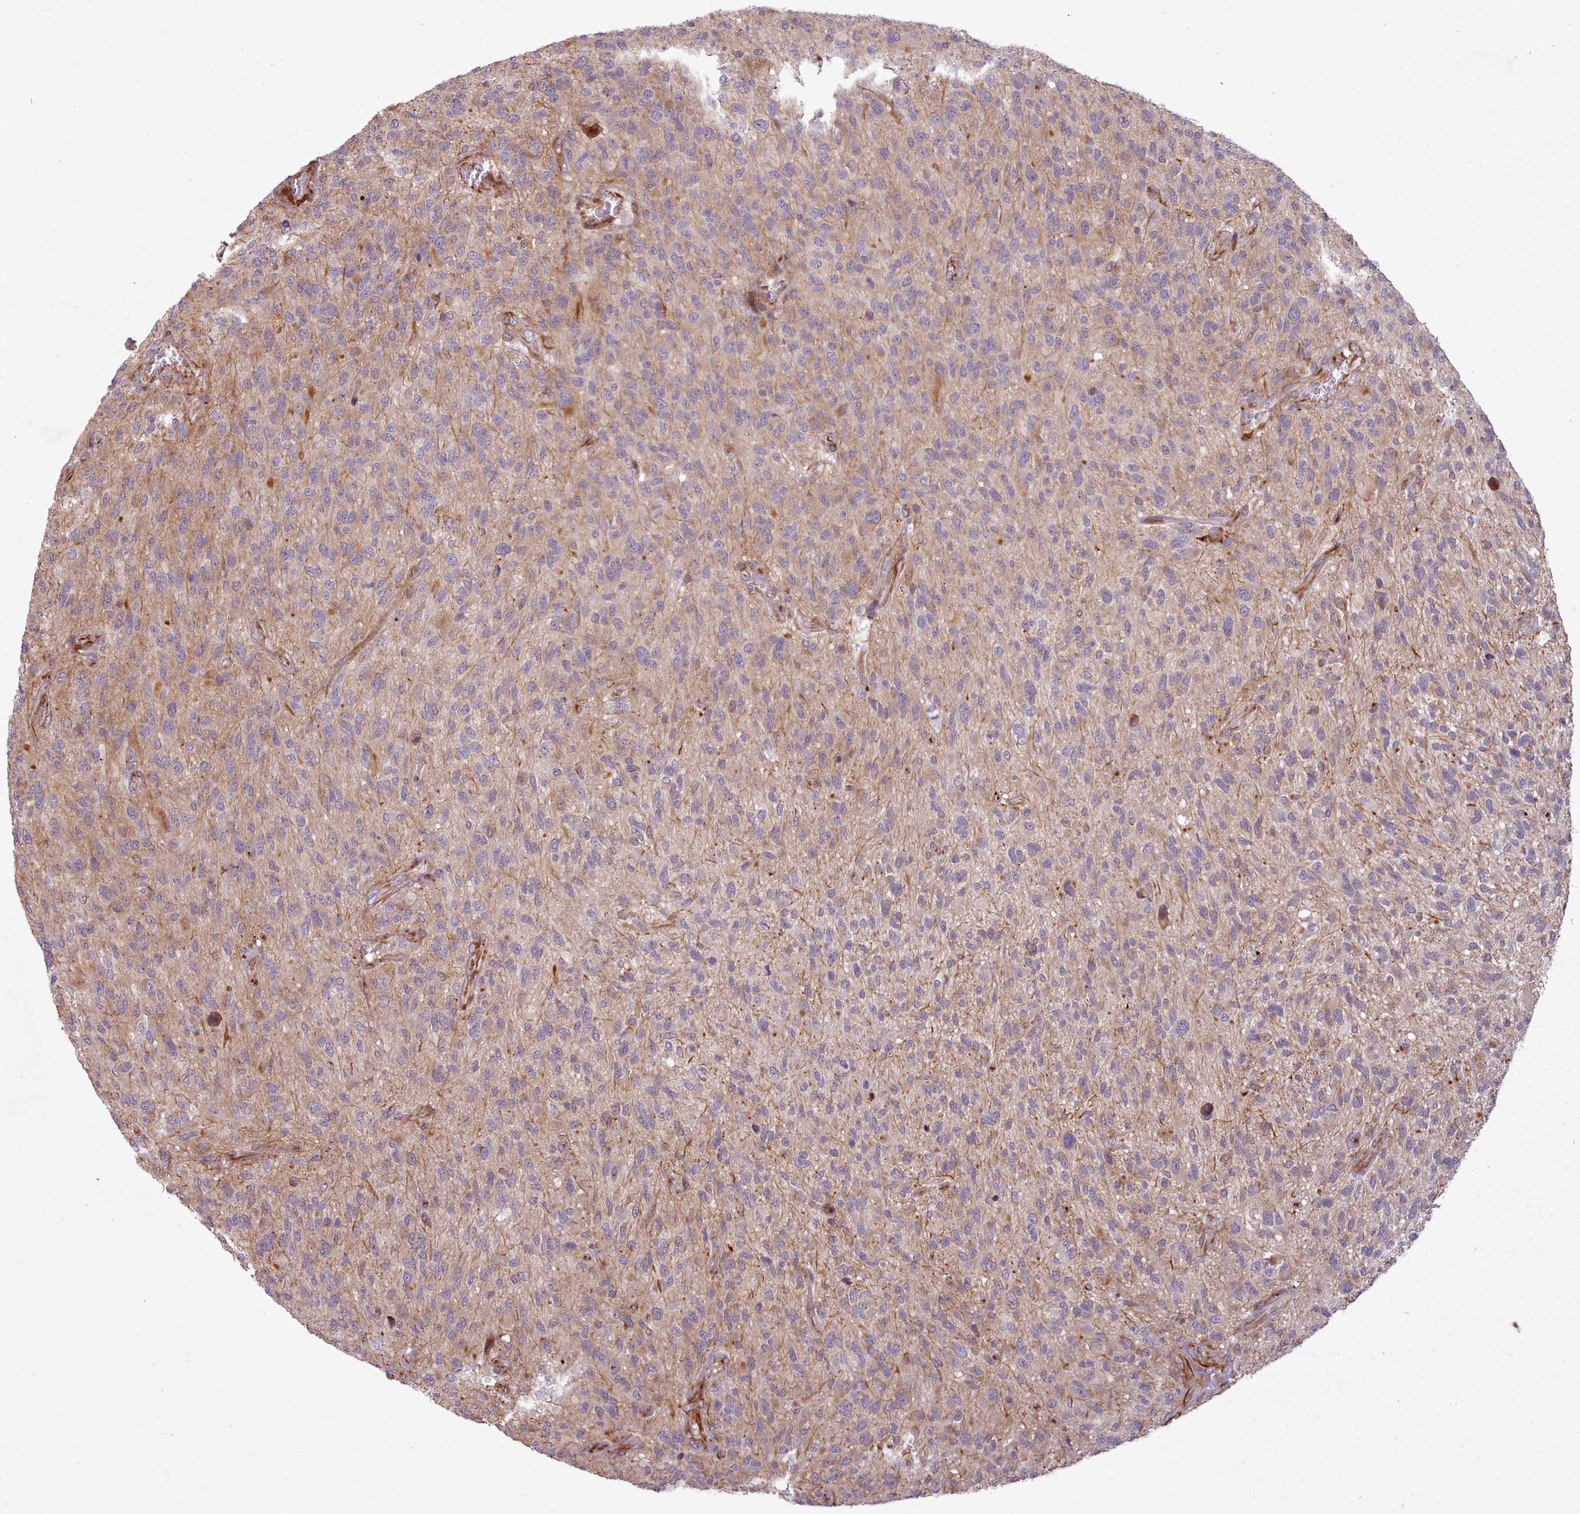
{"staining": {"intensity": "moderate", "quantity": "<25%", "location": "cytoplasmic/membranous"}, "tissue": "glioma", "cell_type": "Tumor cells", "image_type": "cancer", "snomed": [{"axis": "morphology", "description": "Glioma, malignant, High grade"}, {"axis": "topography", "description": "Brain"}], "caption": "Tumor cells display low levels of moderate cytoplasmic/membranous expression in about <25% of cells in malignant high-grade glioma.", "gene": "GBGT1", "patient": {"sex": "male", "age": 47}}